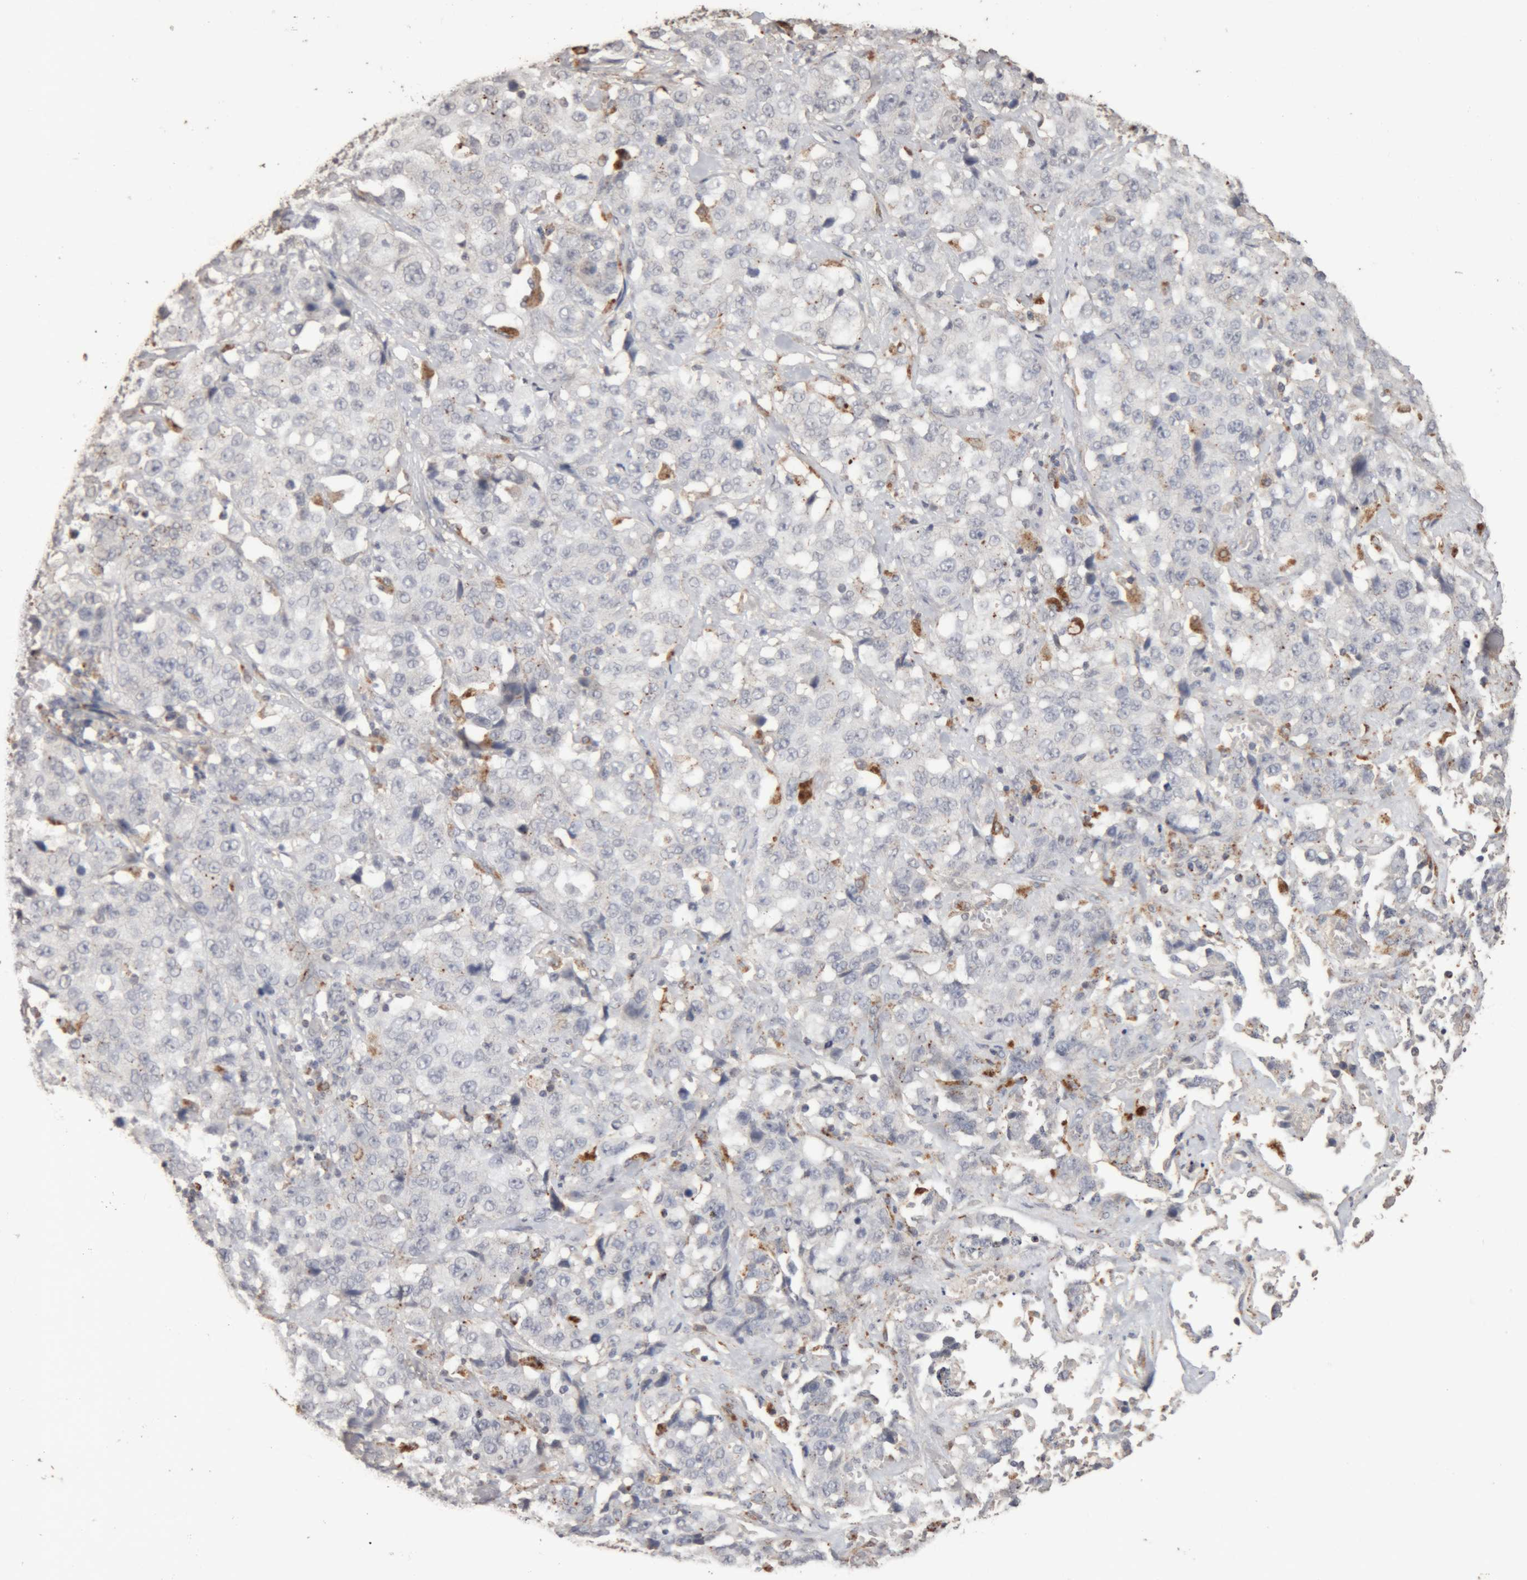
{"staining": {"intensity": "negative", "quantity": "none", "location": "none"}, "tissue": "stomach cancer", "cell_type": "Tumor cells", "image_type": "cancer", "snomed": [{"axis": "morphology", "description": "Normal tissue, NOS"}, {"axis": "morphology", "description": "Adenocarcinoma, NOS"}, {"axis": "topography", "description": "Stomach"}], "caption": "This is an immunohistochemistry histopathology image of stomach cancer (adenocarcinoma). There is no expression in tumor cells.", "gene": "ARSA", "patient": {"sex": "male", "age": 48}}